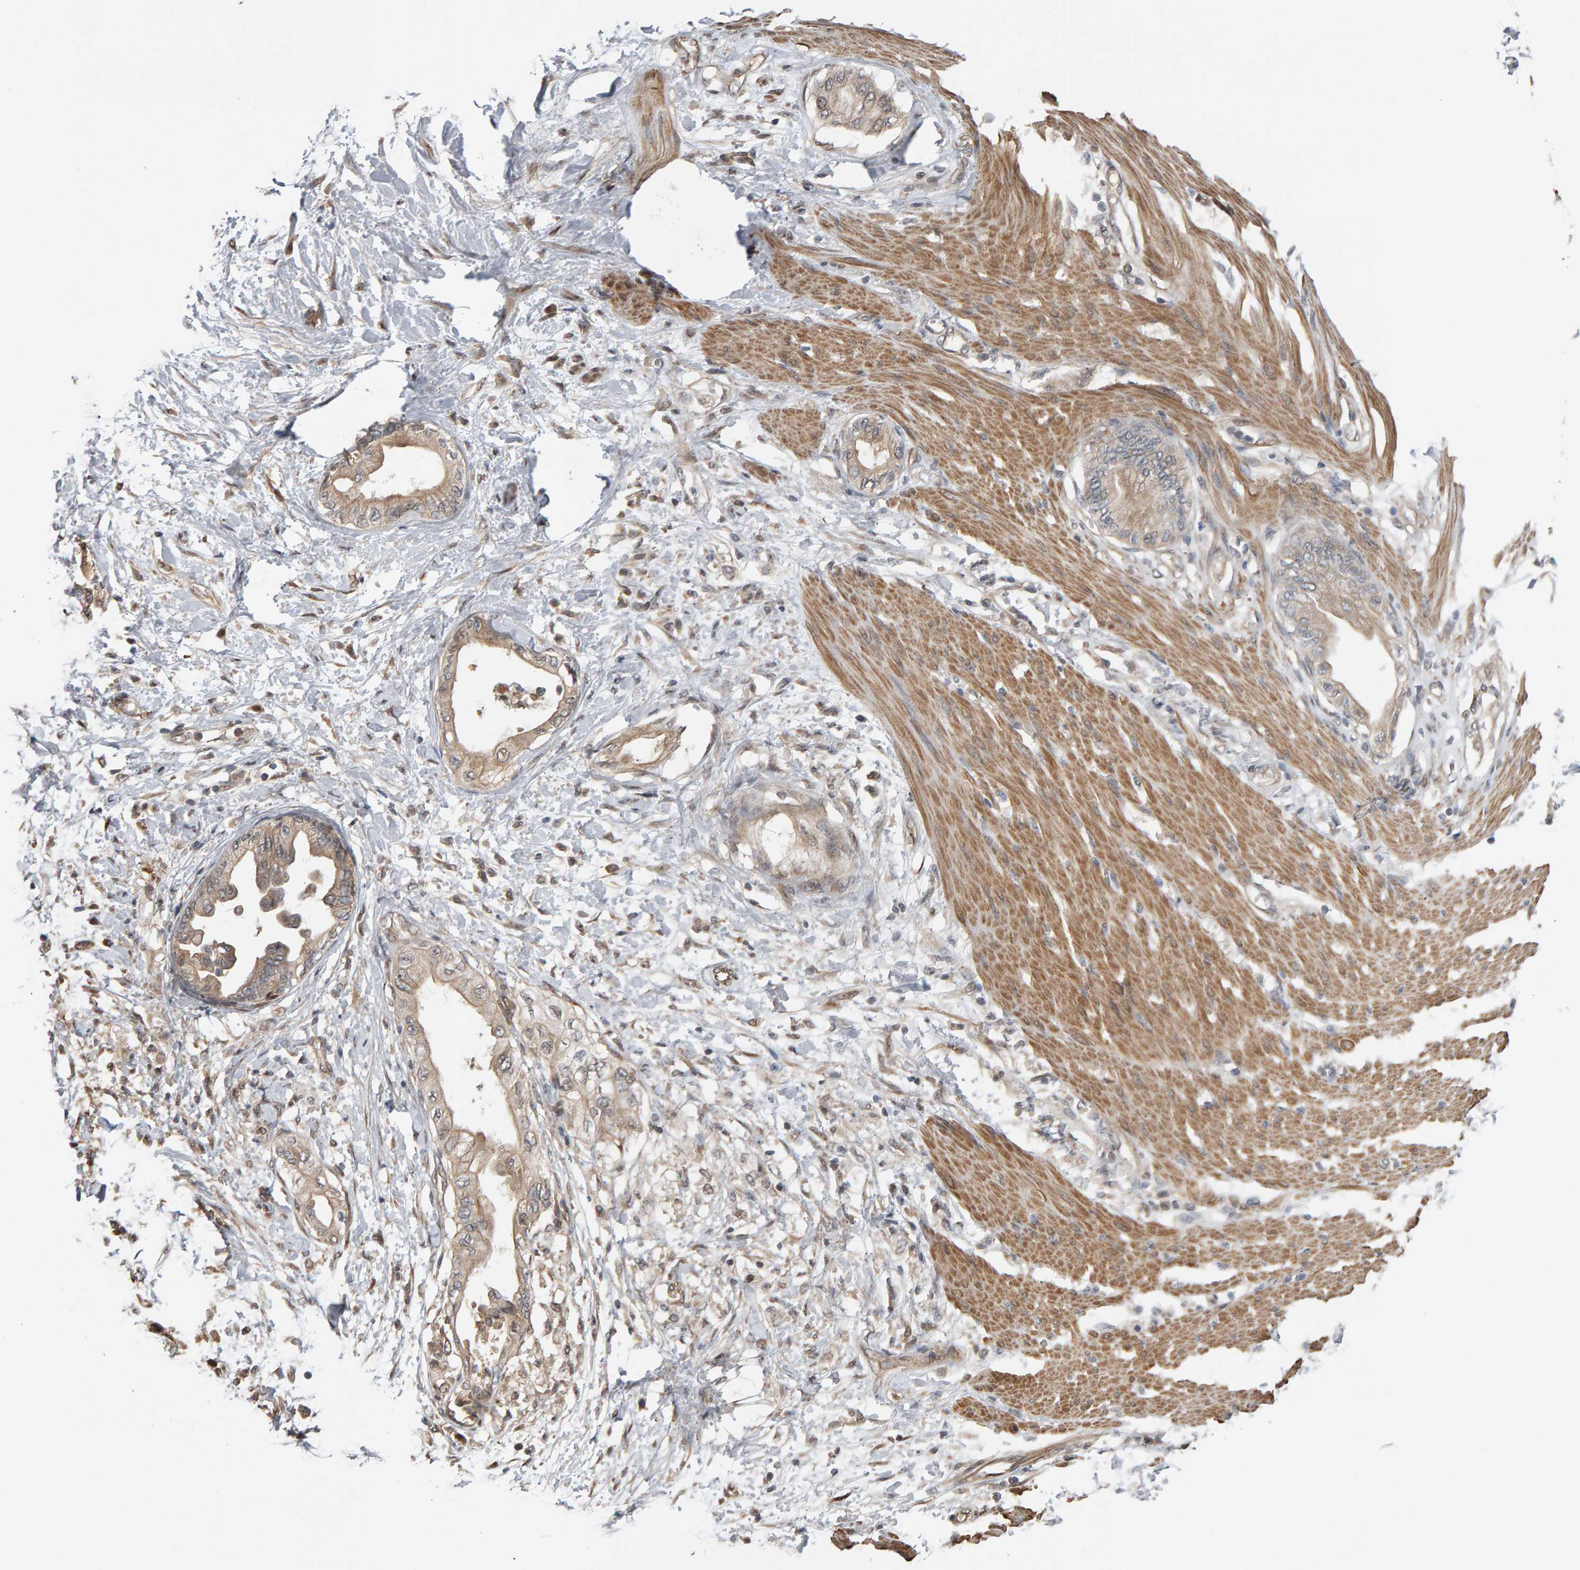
{"staining": {"intensity": "weak", "quantity": ">75%", "location": "cytoplasmic/membranous"}, "tissue": "pancreatic cancer", "cell_type": "Tumor cells", "image_type": "cancer", "snomed": [{"axis": "morphology", "description": "Normal tissue, NOS"}, {"axis": "morphology", "description": "Adenocarcinoma, NOS"}, {"axis": "topography", "description": "Pancreas"}, {"axis": "topography", "description": "Duodenum"}], "caption": "An image of human pancreatic cancer stained for a protein shows weak cytoplasmic/membranous brown staining in tumor cells.", "gene": "COASY", "patient": {"sex": "female", "age": 60}}